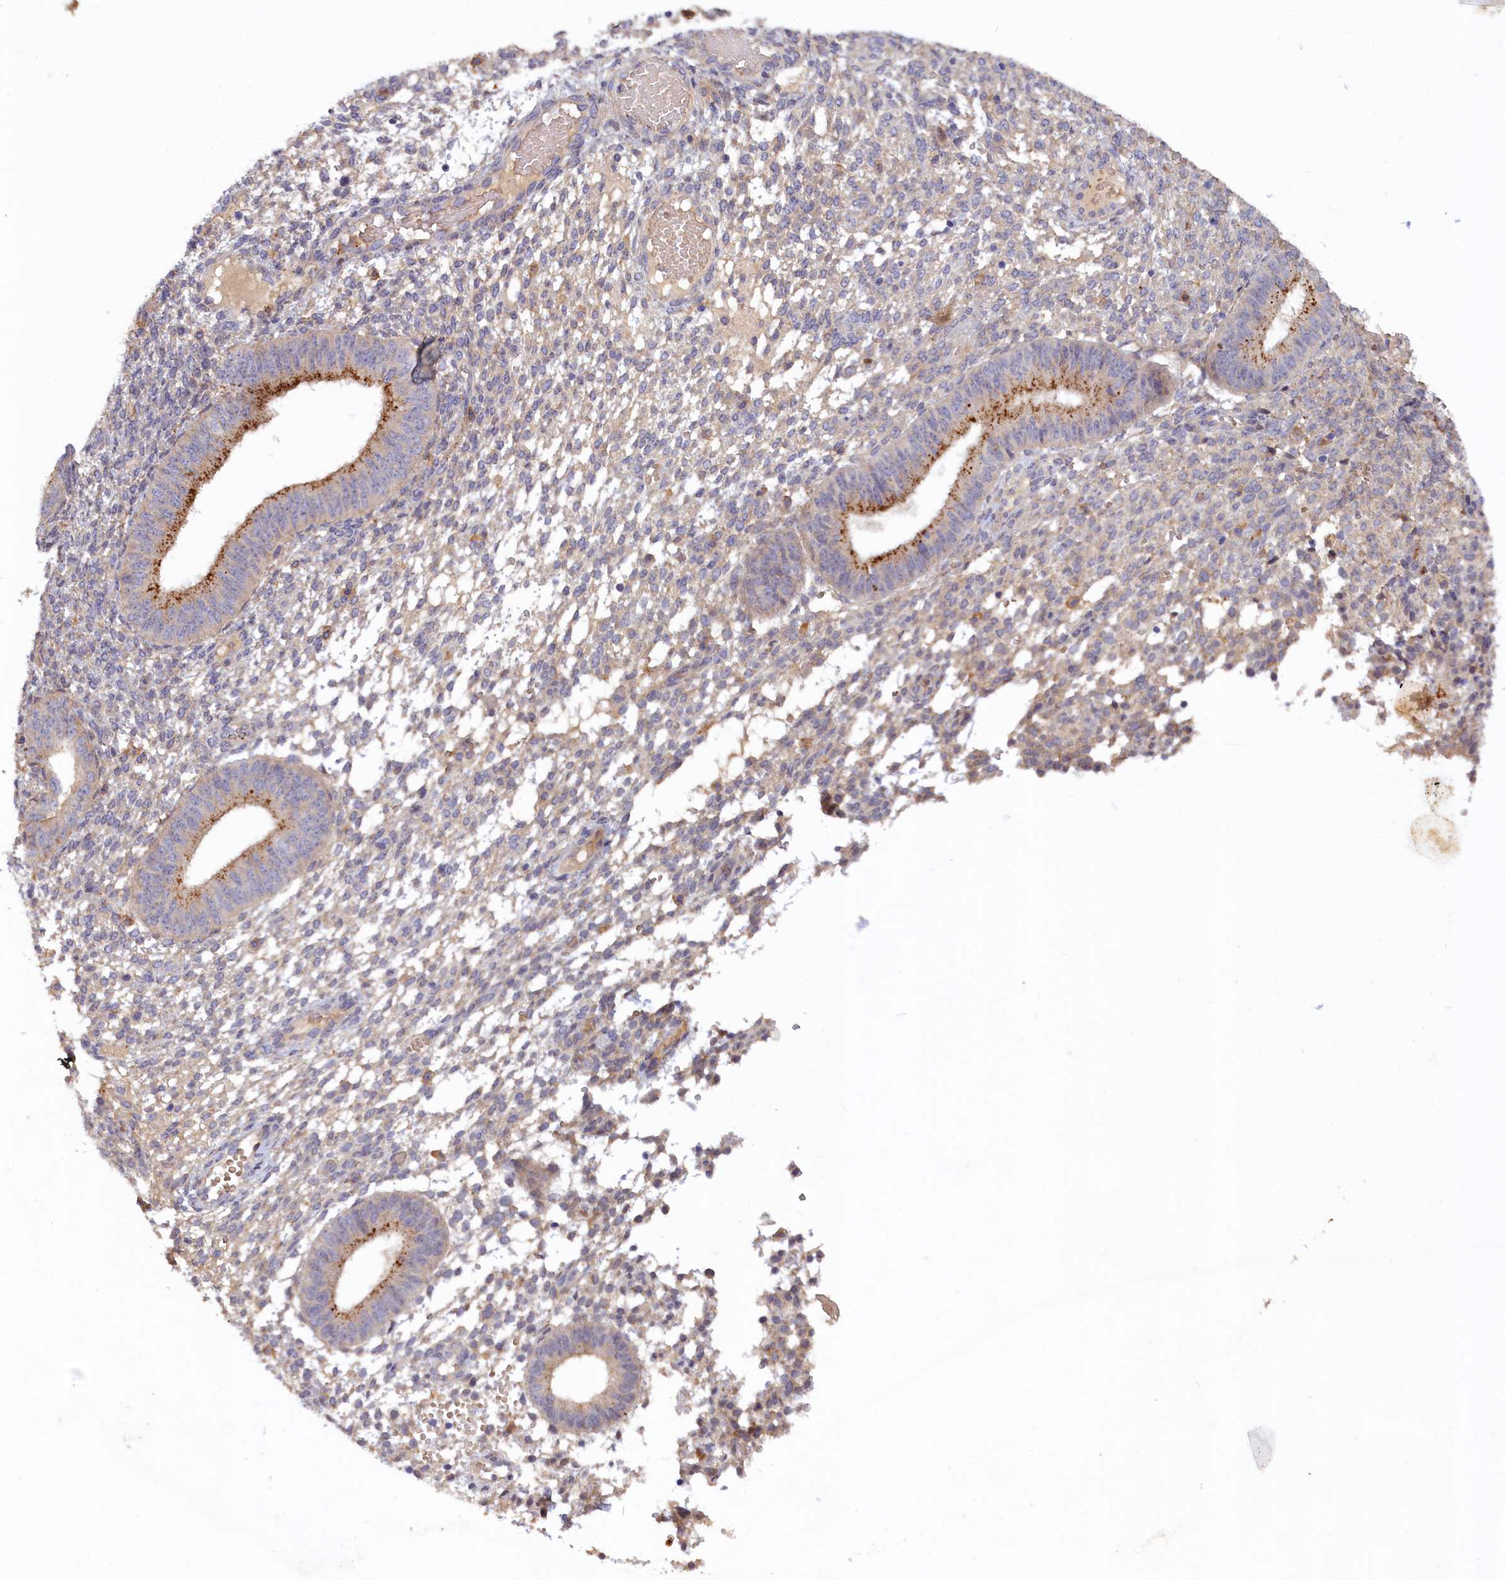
{"staining": {"intensity": "negative", "quantity": "none", "location": "none"}, "tissue": "endometrium", "cell_type": "Cells in endometrial stroma", "image_type": "normal", "snomed": [{"axis": "morphology", "description": "Normal tissue, NOS"}, {"axis": "topography", "description": "Endometrium"}], "caption": "This is an immunohistochemistry (IHC) photomicrograph of benign human endometrium. There is no staining in cells in endometrial stroma.", "gene": "FERMT1", "patient": {"sex": "female", "age": 49}}